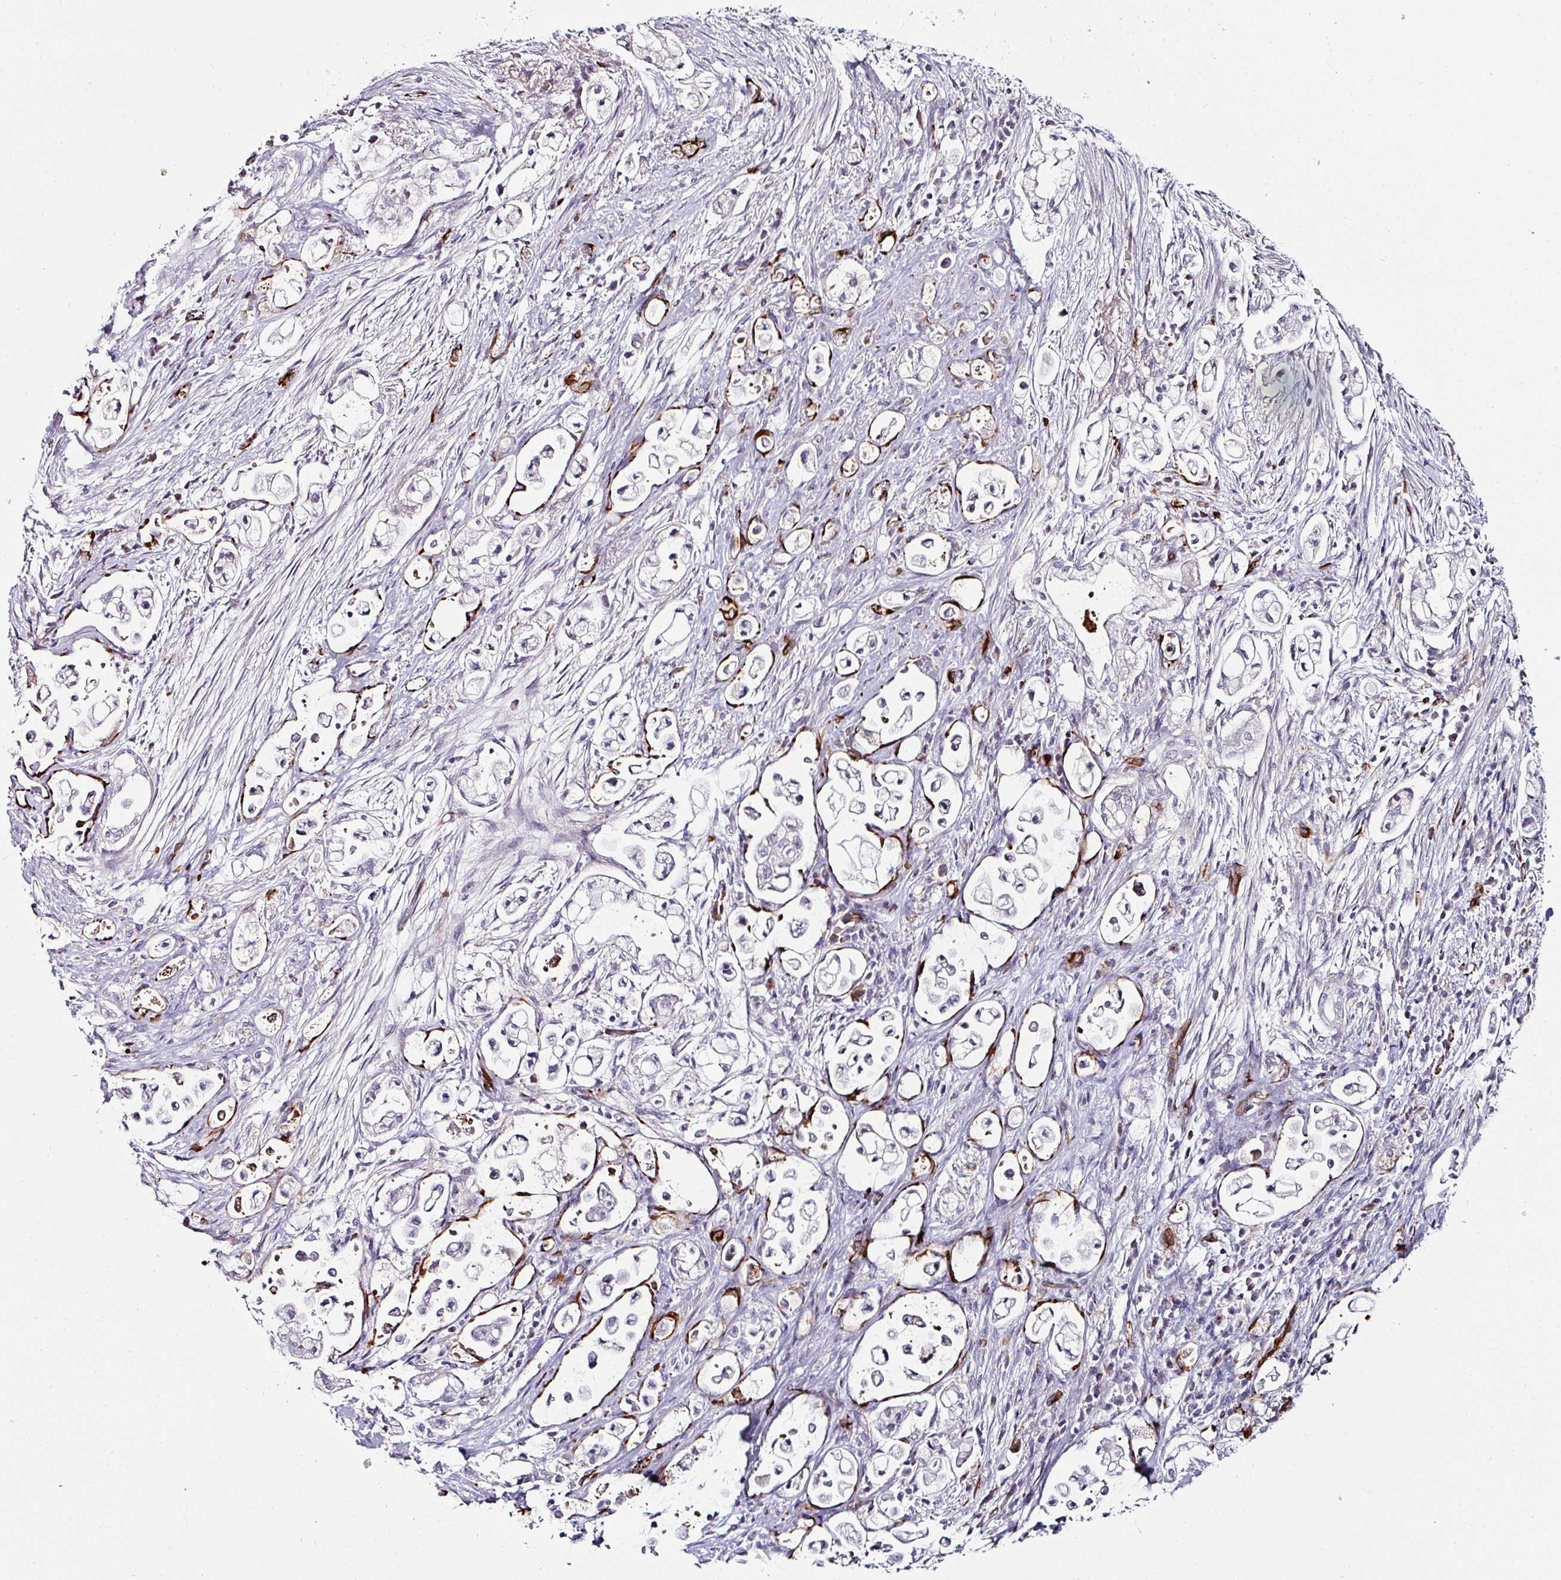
{"staining": {"intensity": "negative", "quantity": "none", "location": "none"}, "tissue": "pancreatic cancer", "cell_type": "Tumor cells", "image_type": "cancer", "snomed": [{"axis": "morphology", "description": "Adenocarcinoma, NOS"}, {"axis": "topography", "description": "Pancreas"}], "caption": "High magnification brightfield microscopy of pancreatic cancer (adenocarcinoma) stained with DAB (3,3'-diaminobenzidine) (brown) and counterstained with hematoxylin (blue): tumor cells show no significant positivity.", "gene": "TMPRSS9", "patient": {"sex": "female", "age": 69}}